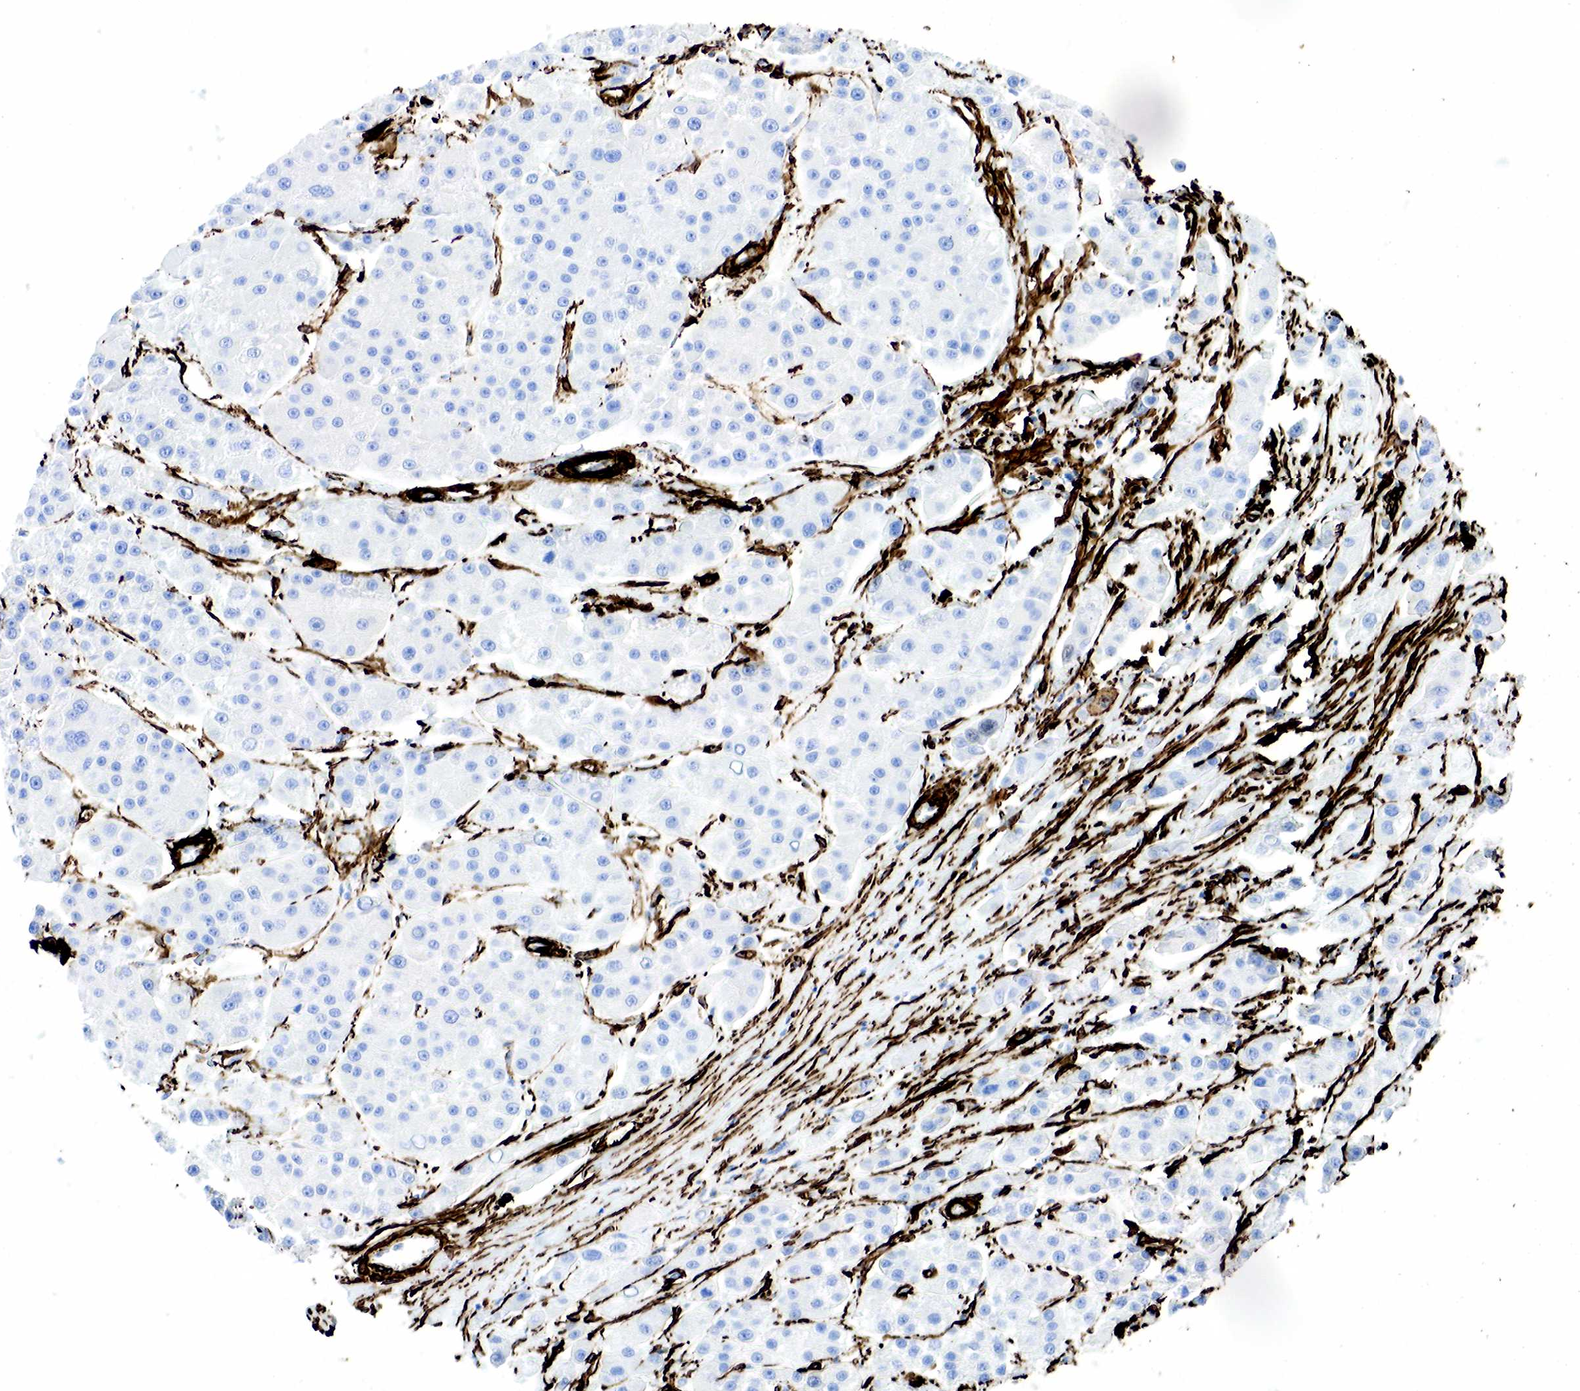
{"staining": {"intensity": "negative", "quantity": "none", "location": "none"}, "tissue": "liver cancer", "cell_type": "Tumor cells", "image_type": "cancer", "snomed": [{"axis": "morphology", "description": "Carcinoma, Hepatocellular, NOS"}, {"axis": "topography", "description": "Liver"}], "caption": "Protein analysis of liver cancer displays no significant positivity in tumor cells.", "gene": "ACTA2", "patient": {"sex": "female", "age": 85}}